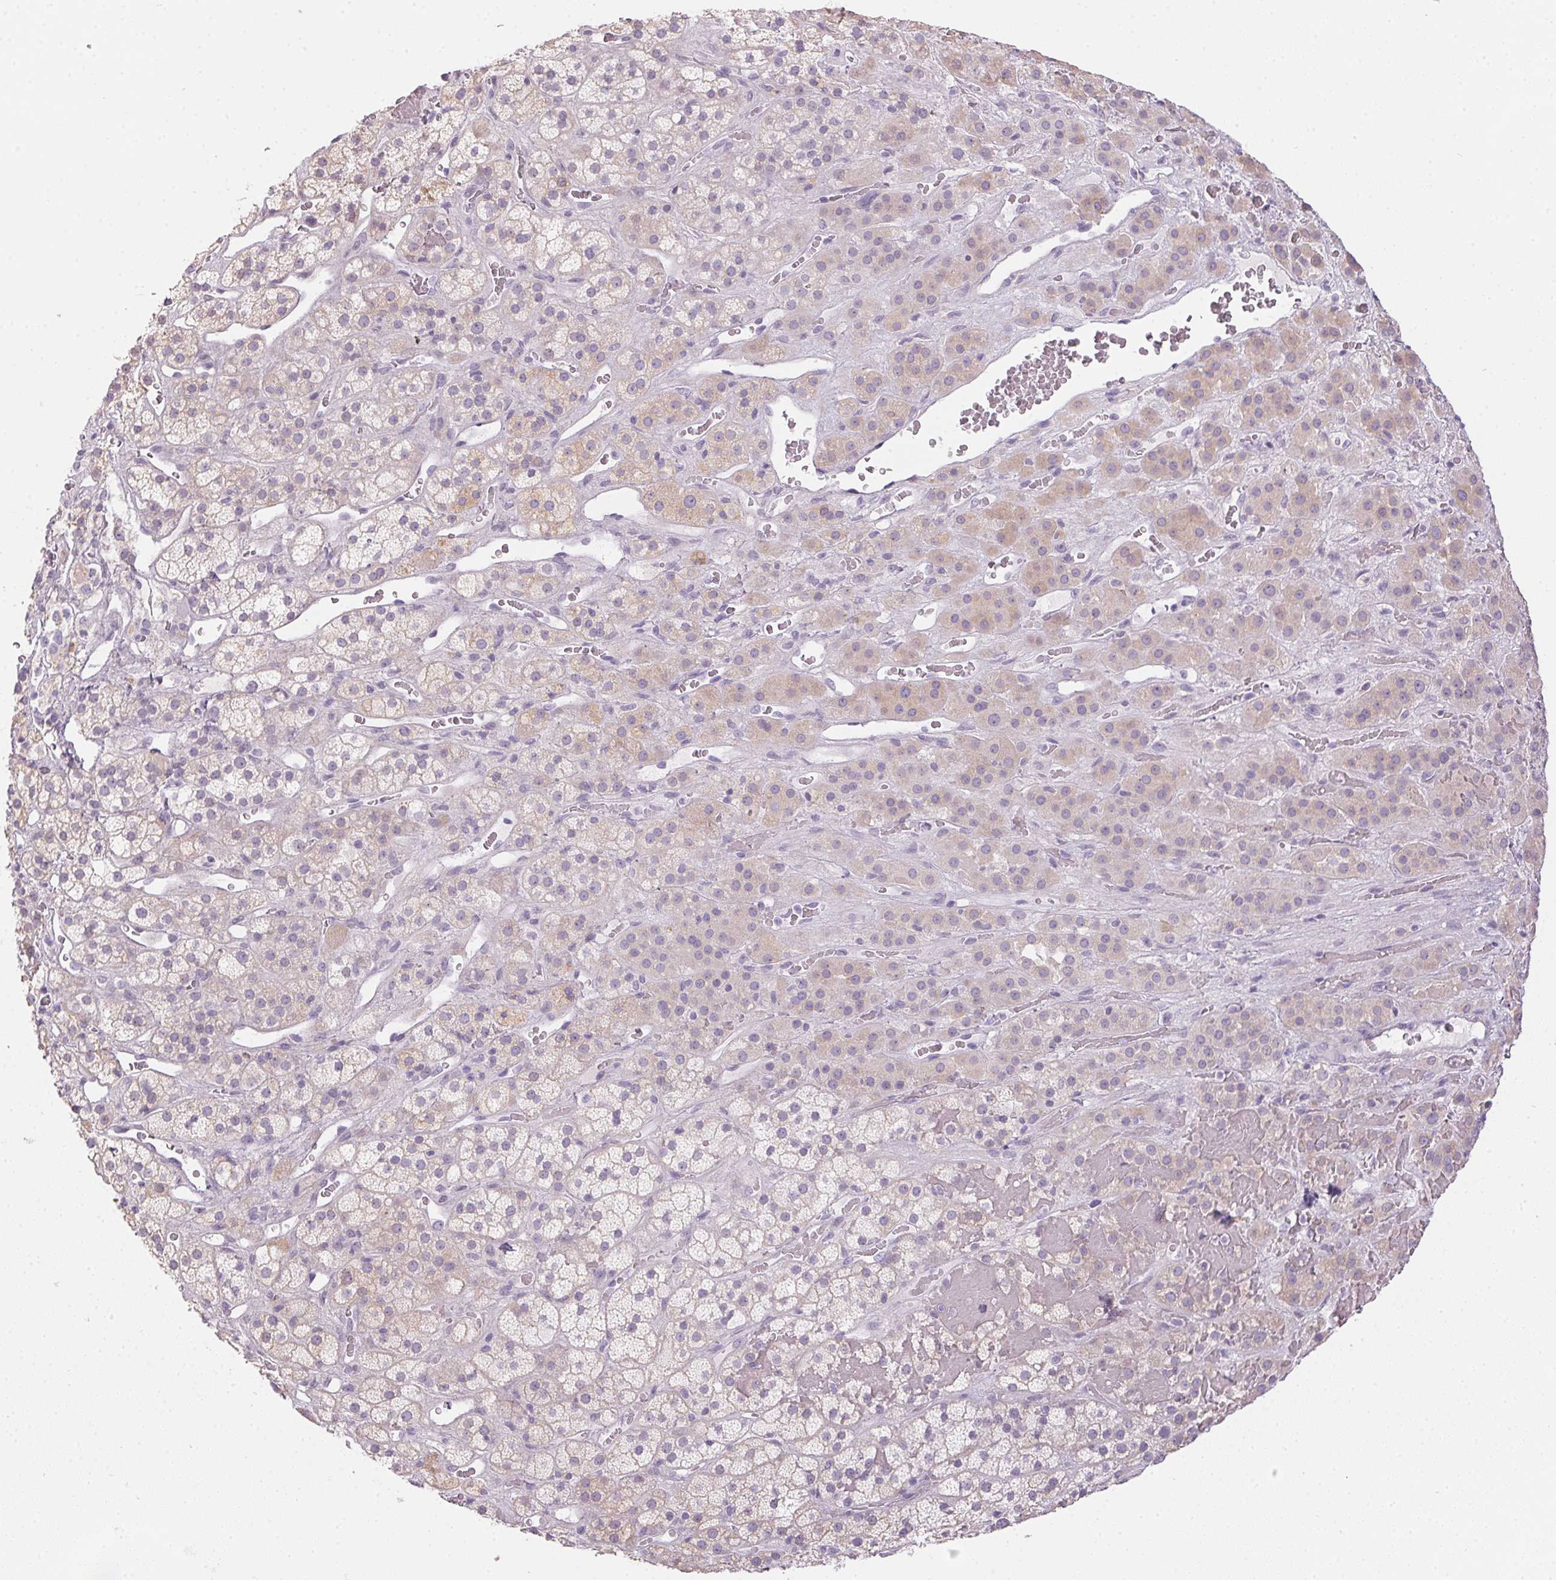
{"staining": {"intensity": "weak", "quantity": "<25%", "location": "cytoplasmic/membranous"}, "tissue": "adrenal gland", "cell_type": "Glandular cells", "image_type": "normal", "snomed": [{"axis": "morphology", "description": "Normal tissue, NOS"}, {"axis": "topography", "description": "Adrenal gland"}], "caption": "The immunohistochemistry micrograph has no significant positivity in glandular cells of adrenal gland. (DAB (3,3'-diaminobenzidine) immunohistochemistry, high magnification).", "gene": "CTCFL", "patient": {"sex": "male", "age": 57}}